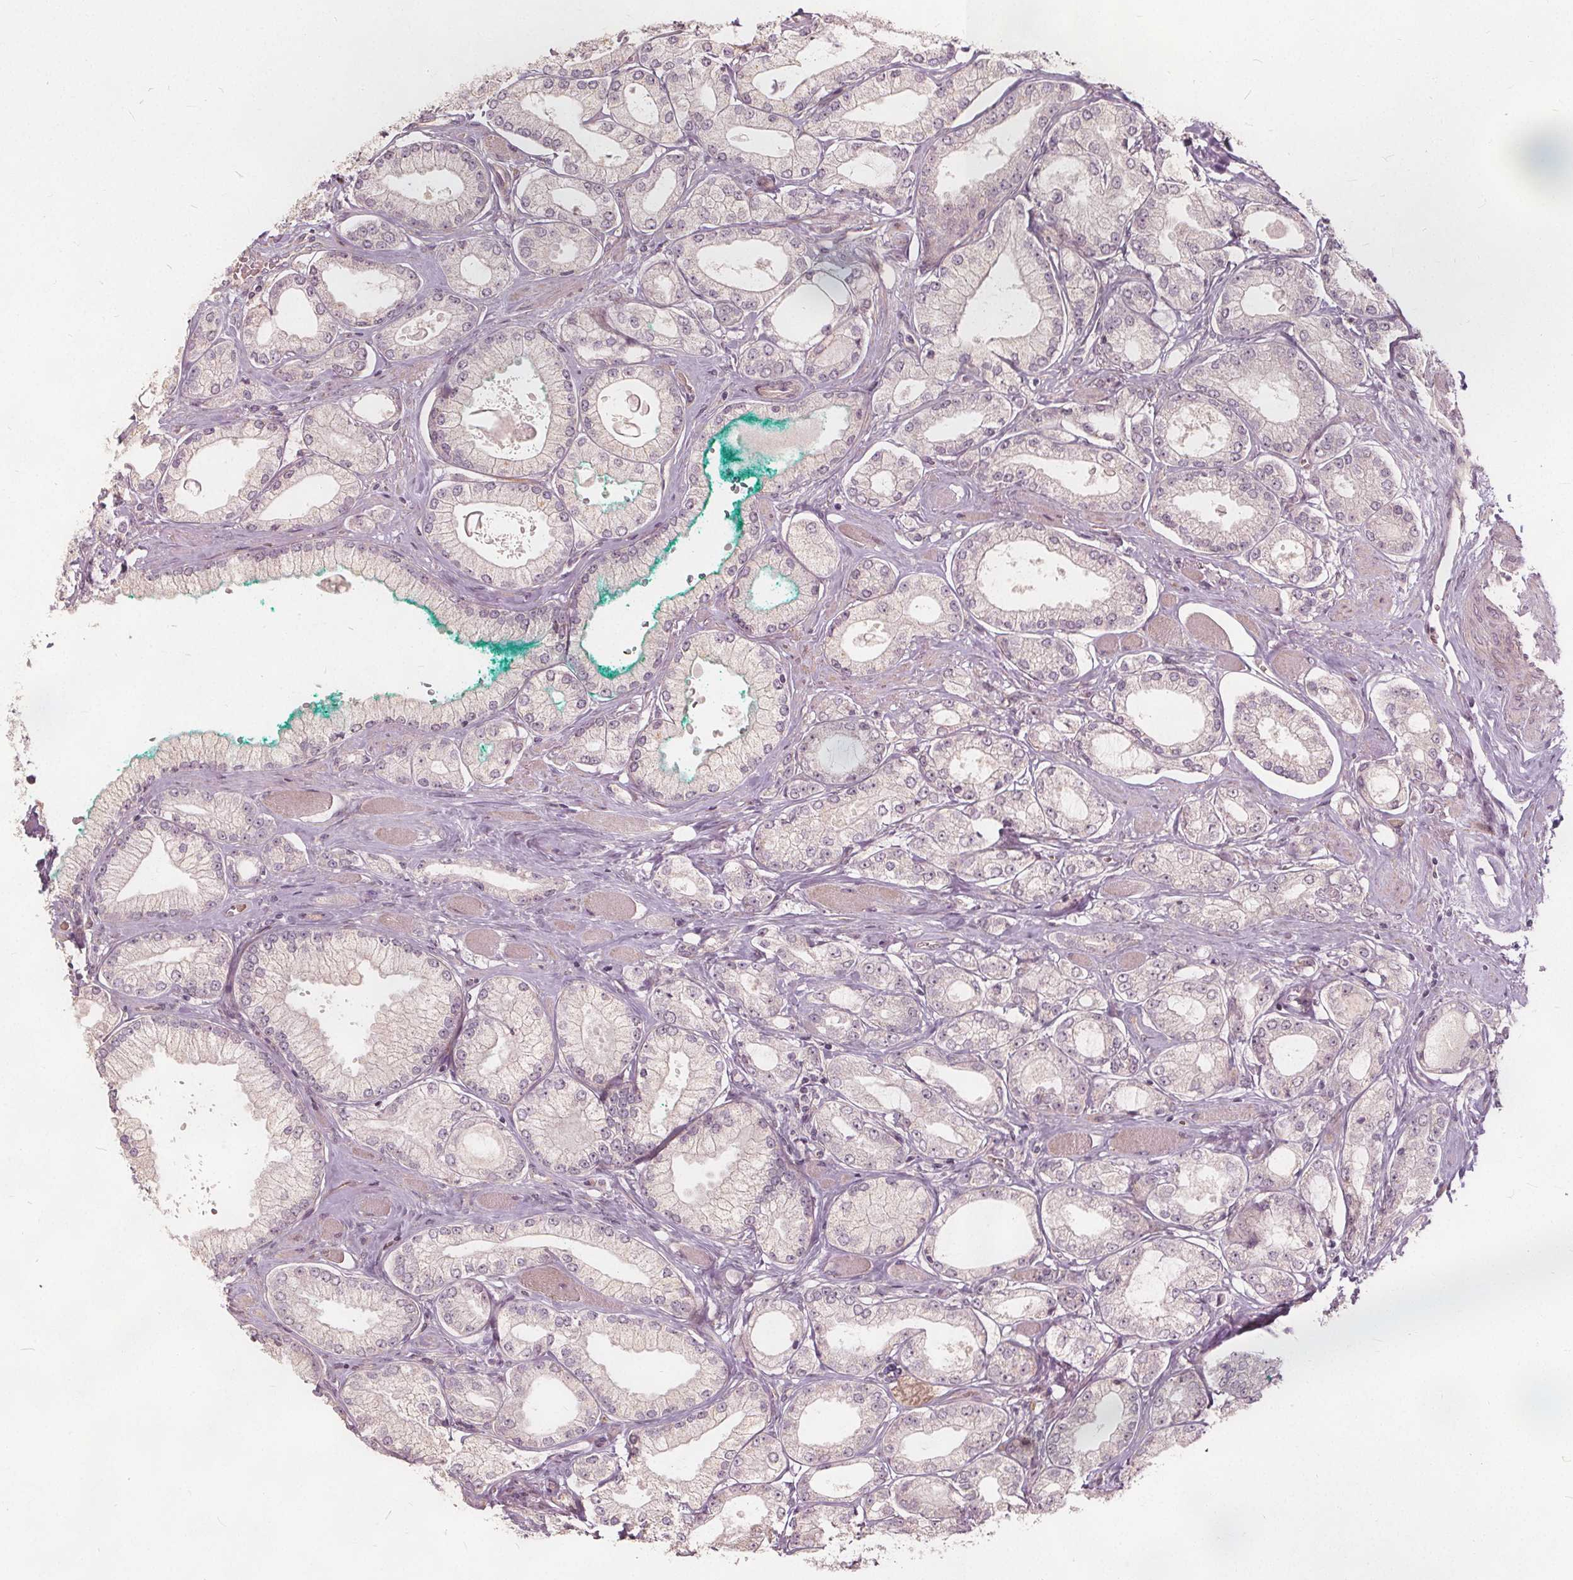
{"staining": {"intensity": "negative", "quantity": "none", "location": "none"}, "tissue": "prostate cancer", "cell_type": "Tumor cells", "image_type": "cancer", "snomed": [{"axis": "morphology", "description": "Adenocarcinoma, High grade"}, {"axis": "topography", "description": "Prostate"}], "caption": "An IHC photomicrograph of prostate cancer (high-grade adenocarcinoma) is shown. There is no staining in tumor cells of prostate cancer (high-grade adenocarcinoma).", "gene": "PTPRT", "patient": {"sex": "male", "age": 68}}